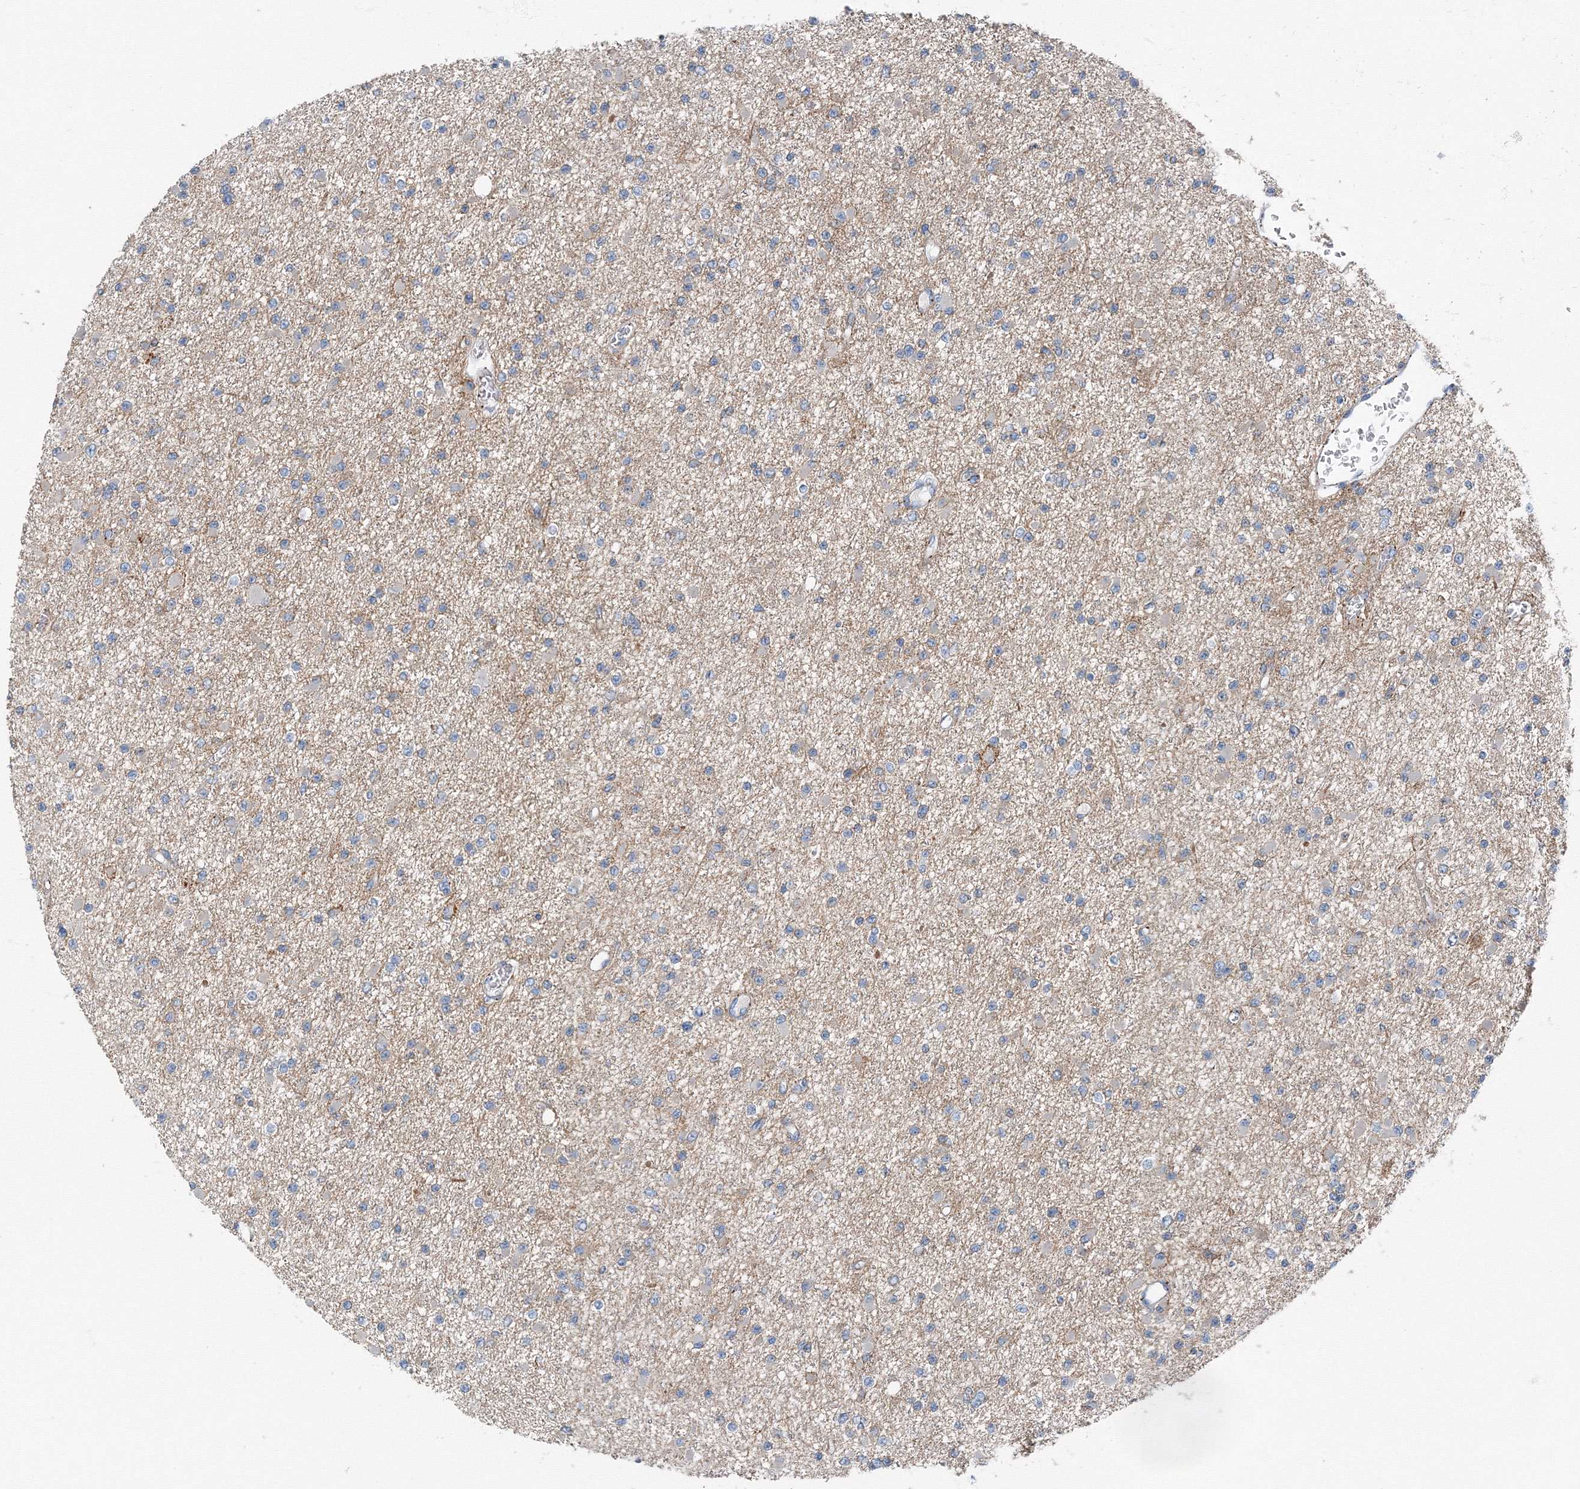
{"staining": {"intensity": "negative", "quantity": "none", "location": "none"}, "tissue": "glioma", "cell_type": "Tumor cells", "image_type": "cancer", "snomed": [{"axis": "morphology", "description": "Glioma, malignant, Low grade"}, {"axis": "topography", "description": "Brain"}], "caption": "IHC histopathology image of neoplastic tissue: human malignant glioma (low-grade) stained with DAB reveals no significant protein positivity in tumor cells. (DAB (3,3'-diaminobenzidine) immunohistochemistry (IHC) visualized using brightfield microscopy, high magnification).", "gene": "AASDH", "patient": {"sex": "female", "age": 22}}